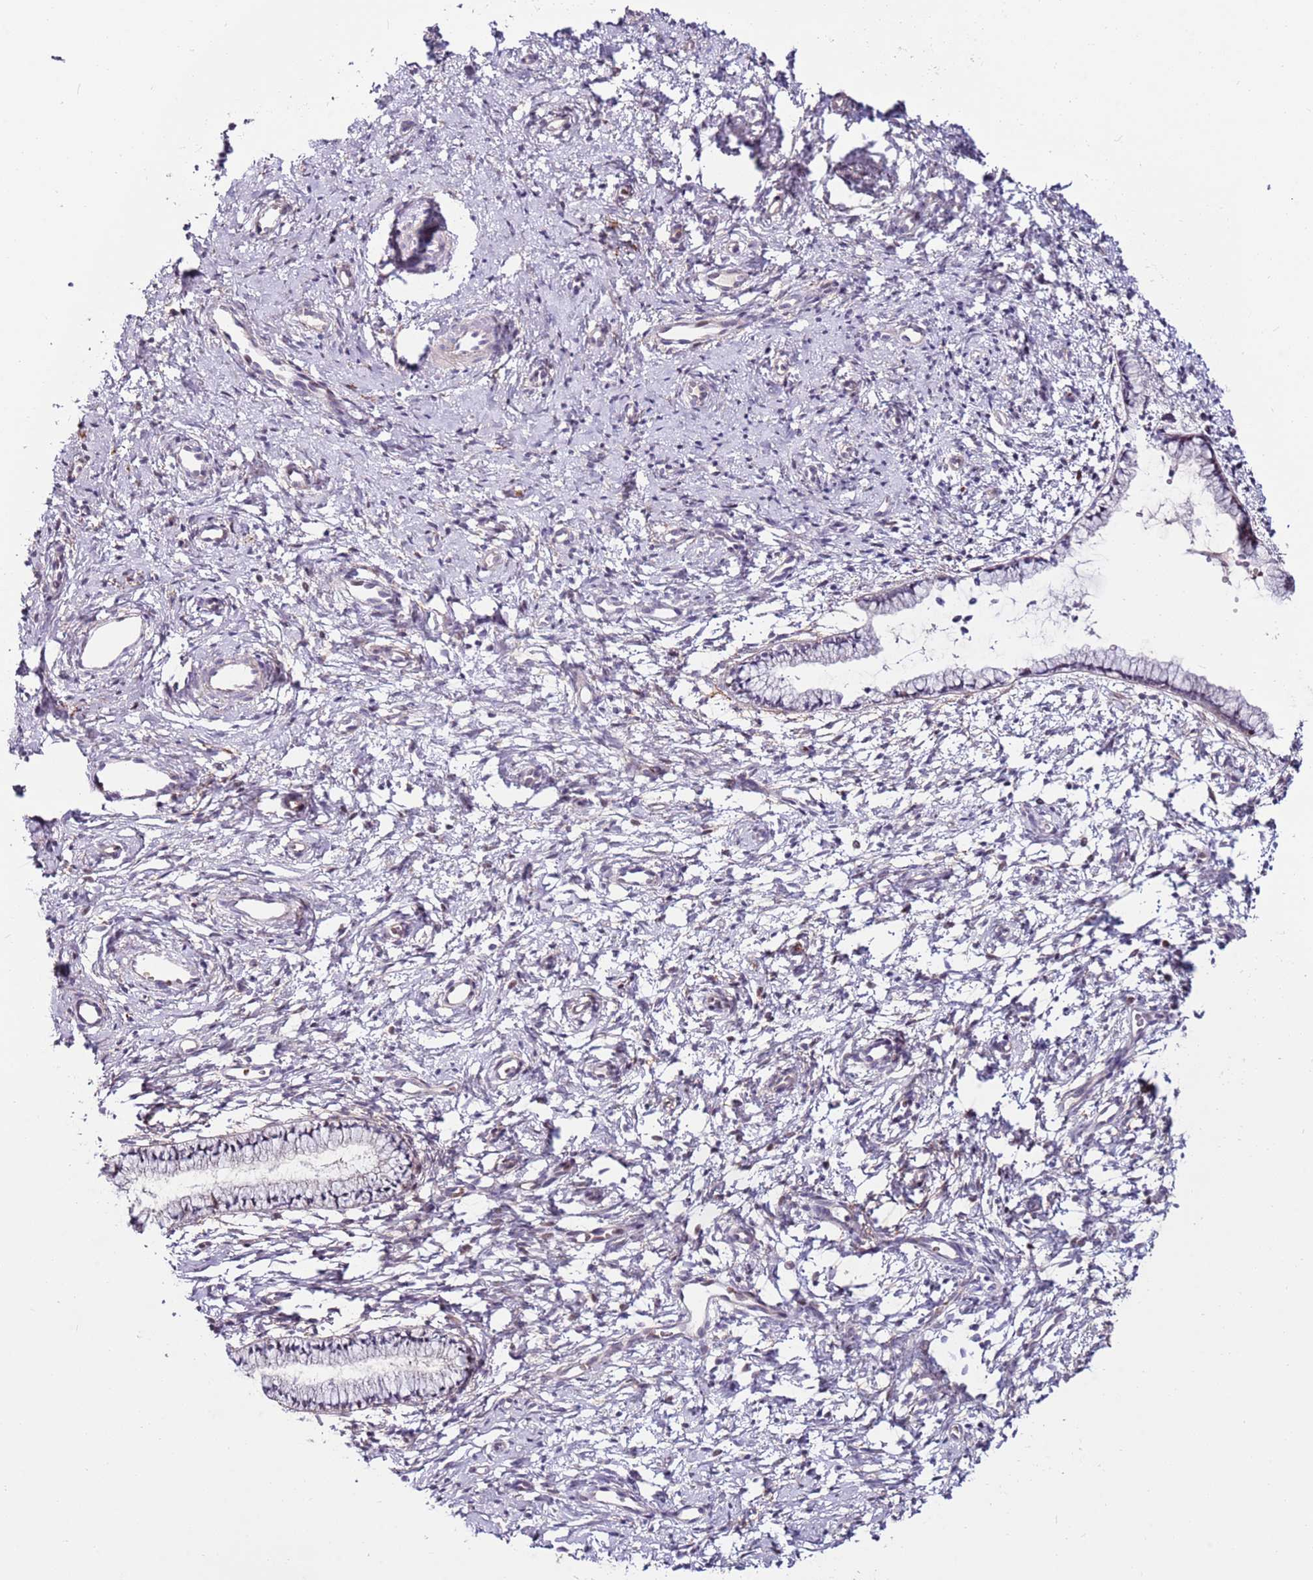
{"staining": {"intensity": "negative", "quantity": "none", "location": "none"}, "tissue": "cervix", "cell_type": "Glandular cells", "image_type": "normal", "snomed": [{"axis": "morphology", "description": "Normal tissue, NOS"}, {"axis": "topography", "description": "Cervix"}], "caption": "Immunohistochemistry (IHC) of normal human cervix demonstrates no expression in glandular cells. (DAB immunohistochemistry, high magnification).", "gene": "MTG2", "patient": {"sex": "female", "age": 57}}